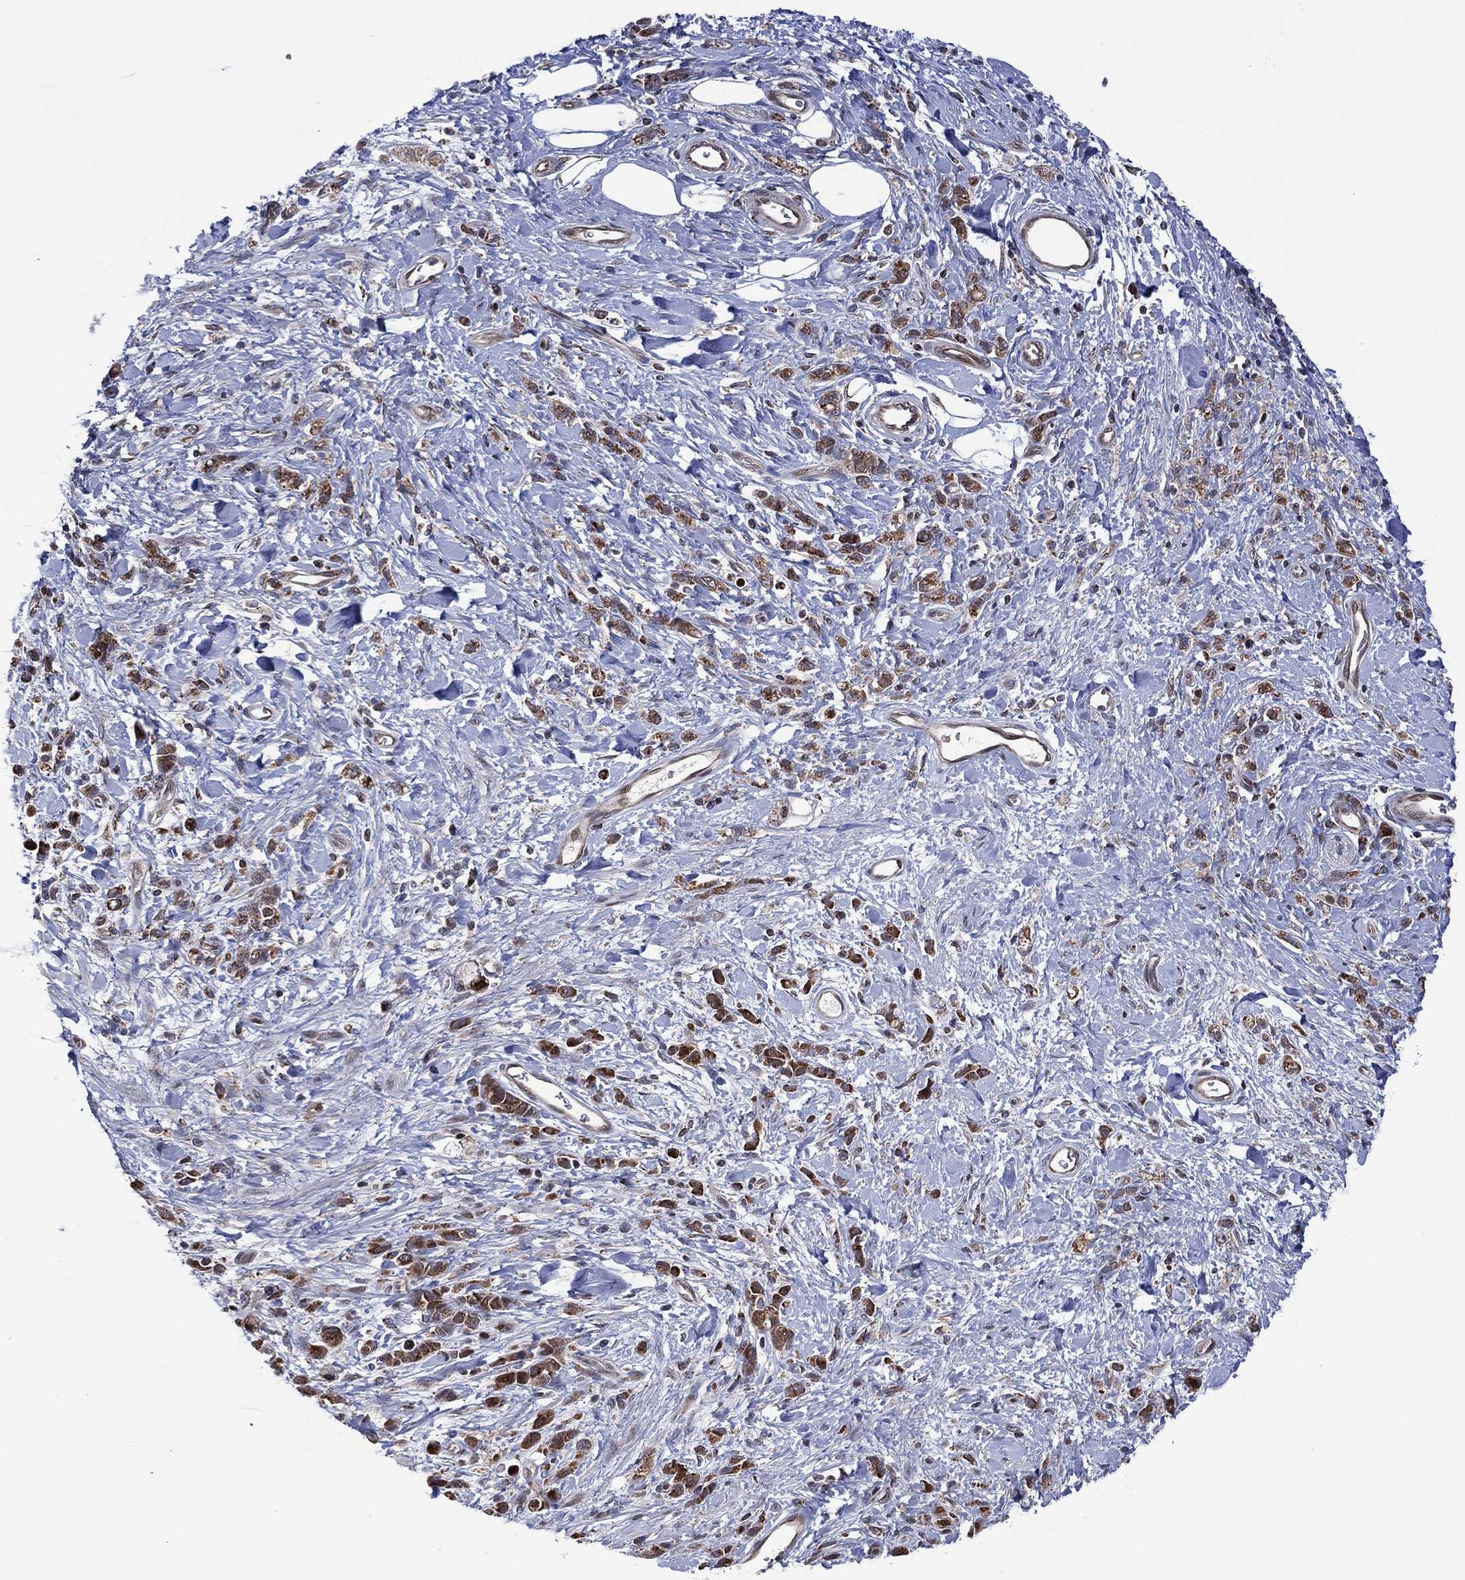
{"staining": {"intensity": "weak", "quantity": "25%-75%", "location": "cytoplasmic/membranous"}, "tissue": "stomach cancer", "cell_type": "Tumor cells", "image_type": "cancer", "snomed": [{"axis": "morphology", "description": "Adenocarcinoma, NOS"}, {"axis": "topography", "description": "Stomach"}], "caption": "High-power microscopy captured an immunohistochemistry (IHC) image of stomach cancer (adenocarcinoma), revealing weak cytoplasmic/membranous positivity in approximately 25%-75% of tumor cells.", "gene": "PIDD1", "patient": {"sex": "male", "age": 77}}